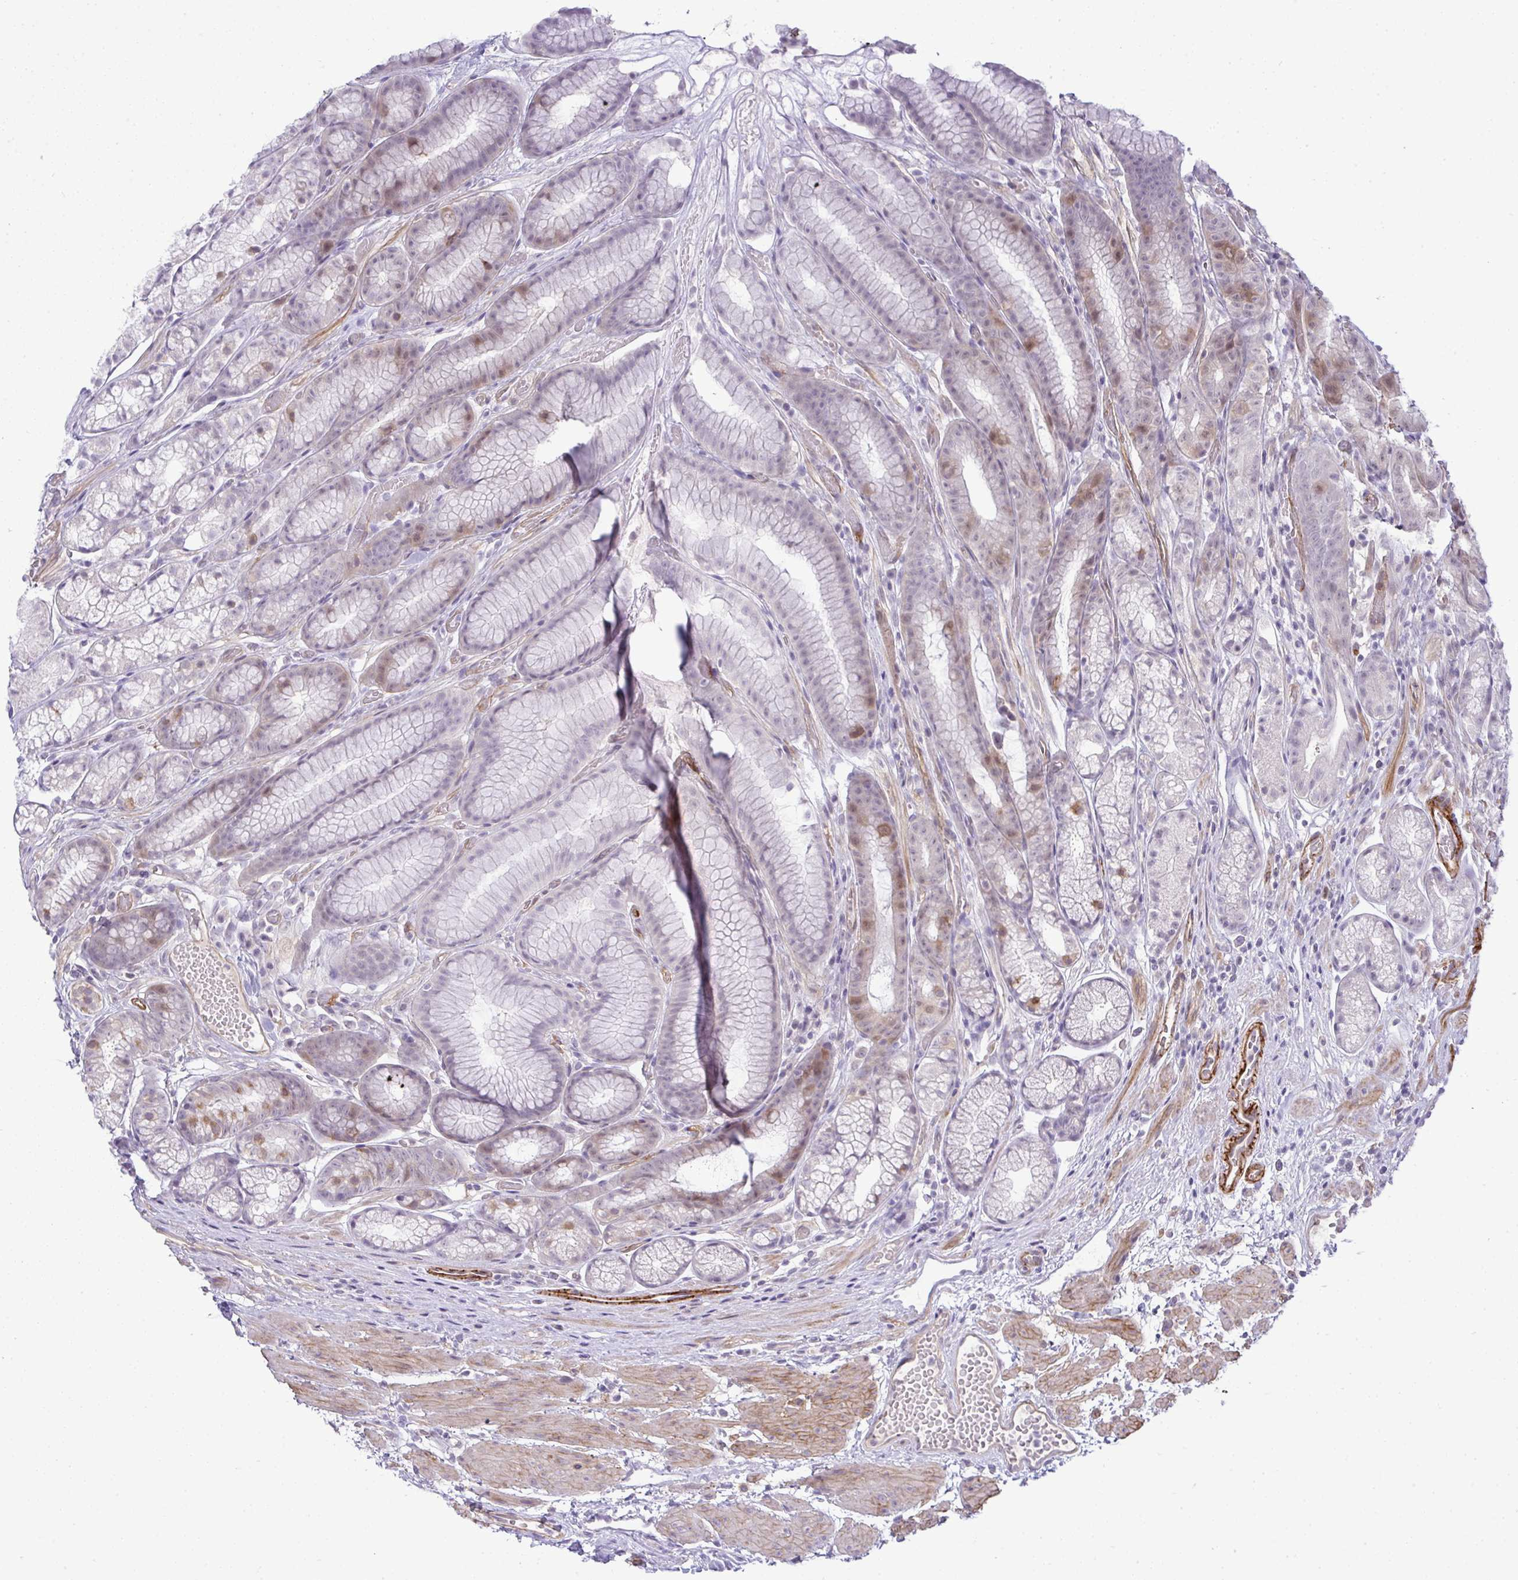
{"staining": {"intensity": "weak", "quantity": "<25%", "location": "cytoplasmic/membranous"}, "tissue": "stomach", "cell_type": "Glandular cells", "image_type": "normal", "snomed": [{"axis": "morphology", "description": "Normal tissue, NOS"}, {"axis": "topography", "description": "Smooth muscle"}, {"axis": "topography", "description": "Stomach"}], "caption": "Glandular cells are negative for brown protein staining in normal stomach. (Stains: DAB immunohistochemistry (IHC) with hematoxylin counter stain, Microscopy: brightfield microscopy at high magnification).", "gene": "UBE2S", "patient": {"sex": "male", "age": 70}}